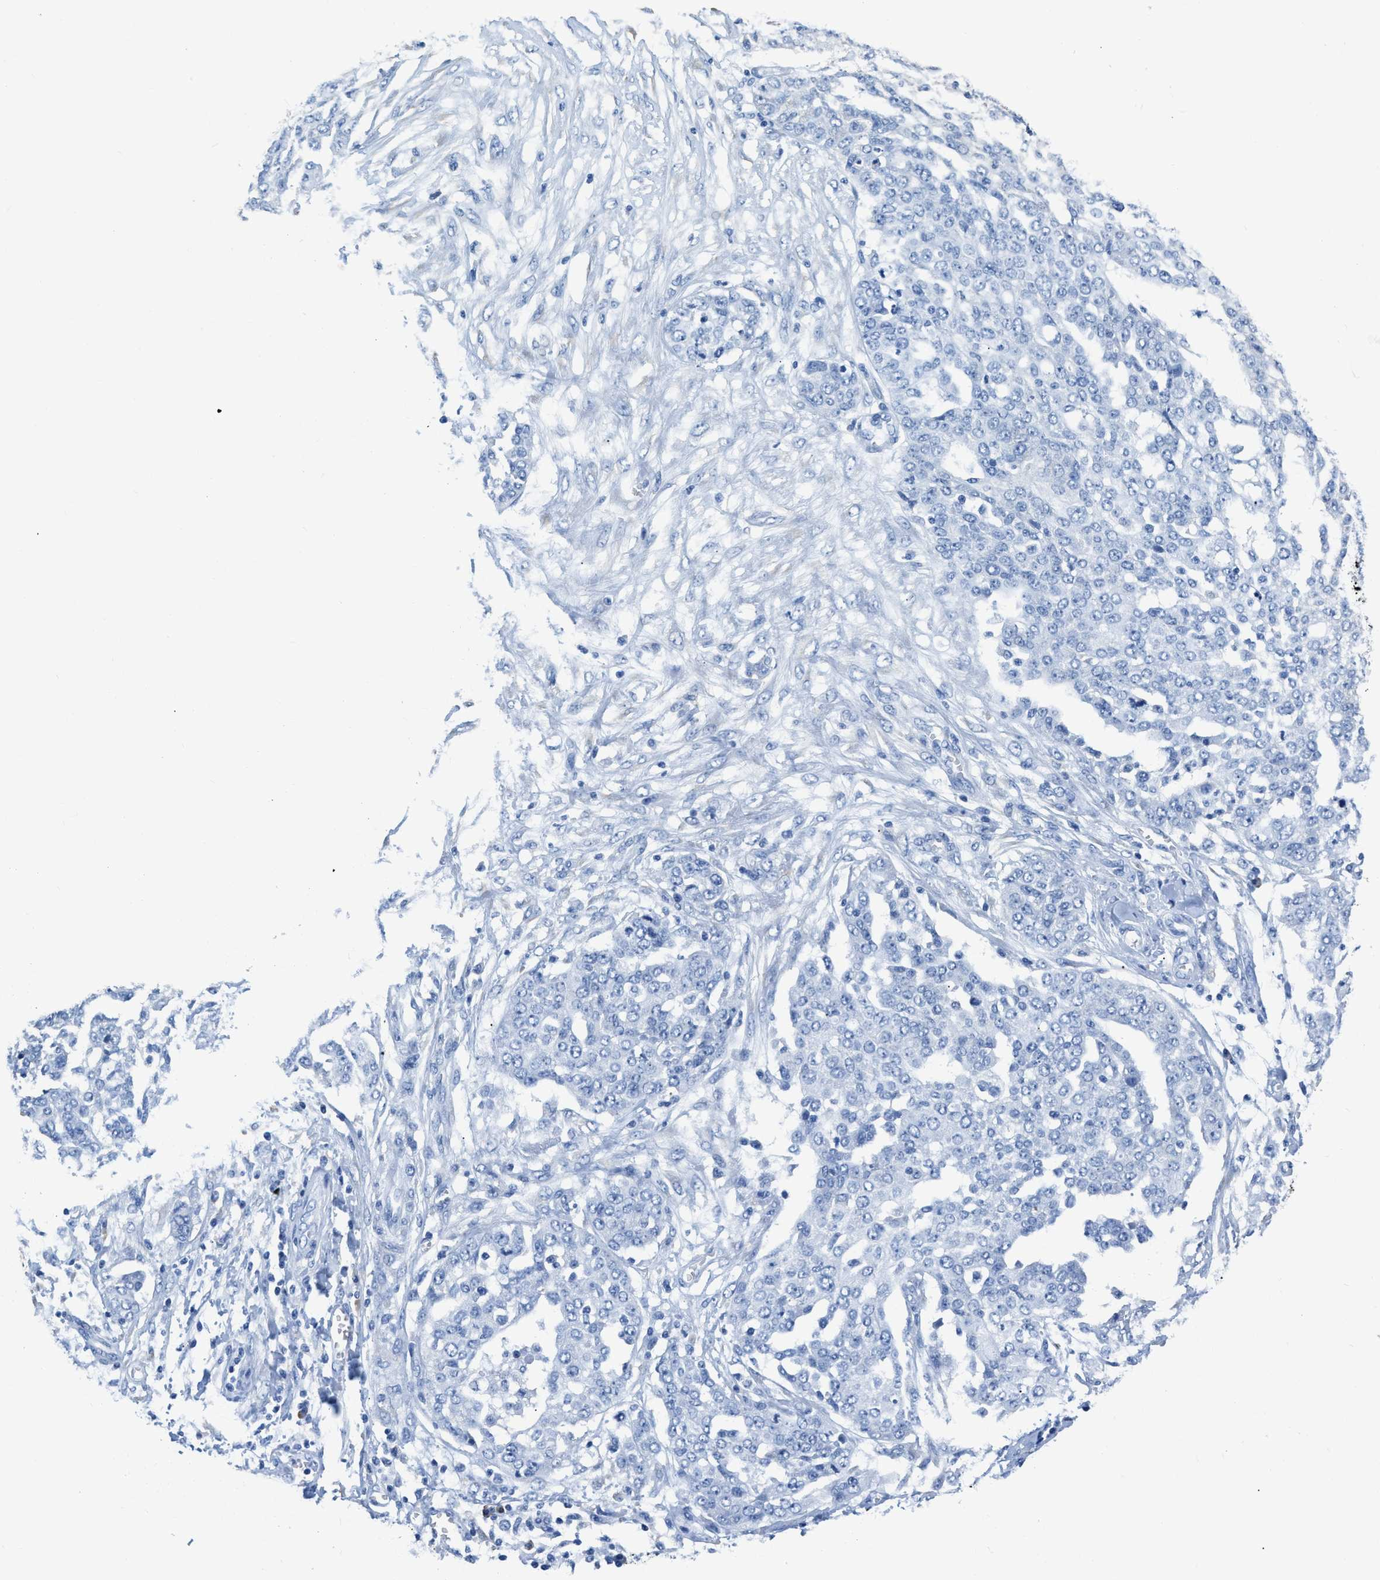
{"staining": {"intensity": "negative", "quantity": "none", "location": "none"}, "tissue": "ovarian cancer", "cell_type": "Tumor cells", "image_type": "cancer", "snomed": [{"axis": "morphology", "description": "Cystadenocarcinoma, serous, NOS"}, {"axis": "topography", "description": "Soft tissue"}, {"axis": "topography", "description": "Ovary"}], "caption": "Immunohistochemistry micrograph of ovarian cancer stained for a protein (brown), which shows no expression in tumor cells.", "gene": "ZDHHC13", "patient": {"sex": "female", "age": 57}}